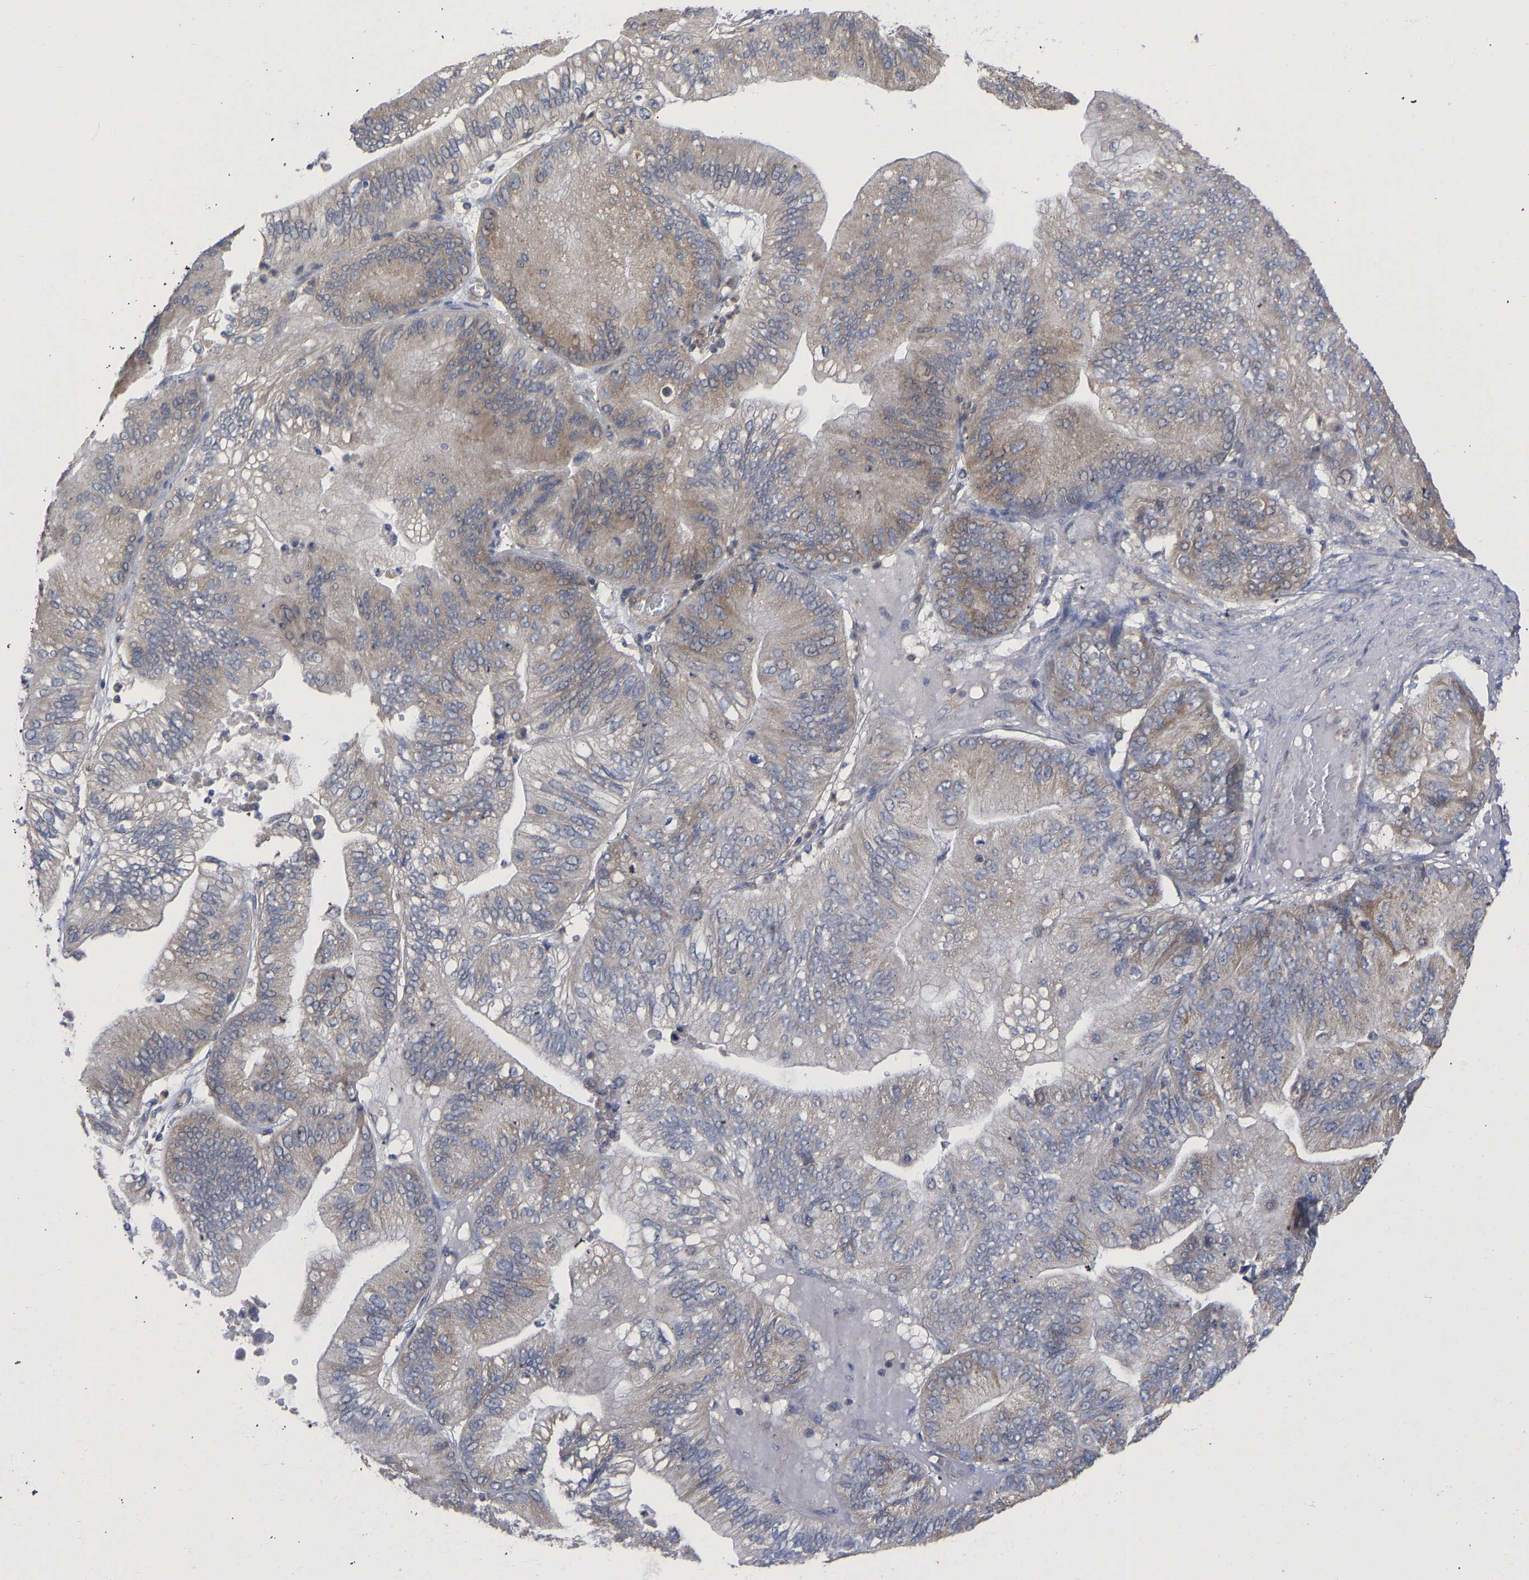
{"staining": {"intensity": "moderate", "quantity": "<25%", "location": "cytoplasmic/membranous"}, "tissue": "ovarian cancer", "cell_type": "Tumor cells", "image_type": "cancer", "snomed": [{"axis": "morphology", "description": "Cystadenocarcinoma, mucinous, NOS"}, {"axis": "topography", "description": "Ovary"}], "caption": "IHC micrograph of human ovarian mucinous cystadenocarcinoma stained for a protein (brown), which exhibits low levels of moderate cytoplasmic/membranous positivity in about <25% of tumor cells.", "gene": "MAP2K3", "patient": {"sex": "female", "age": 61}}